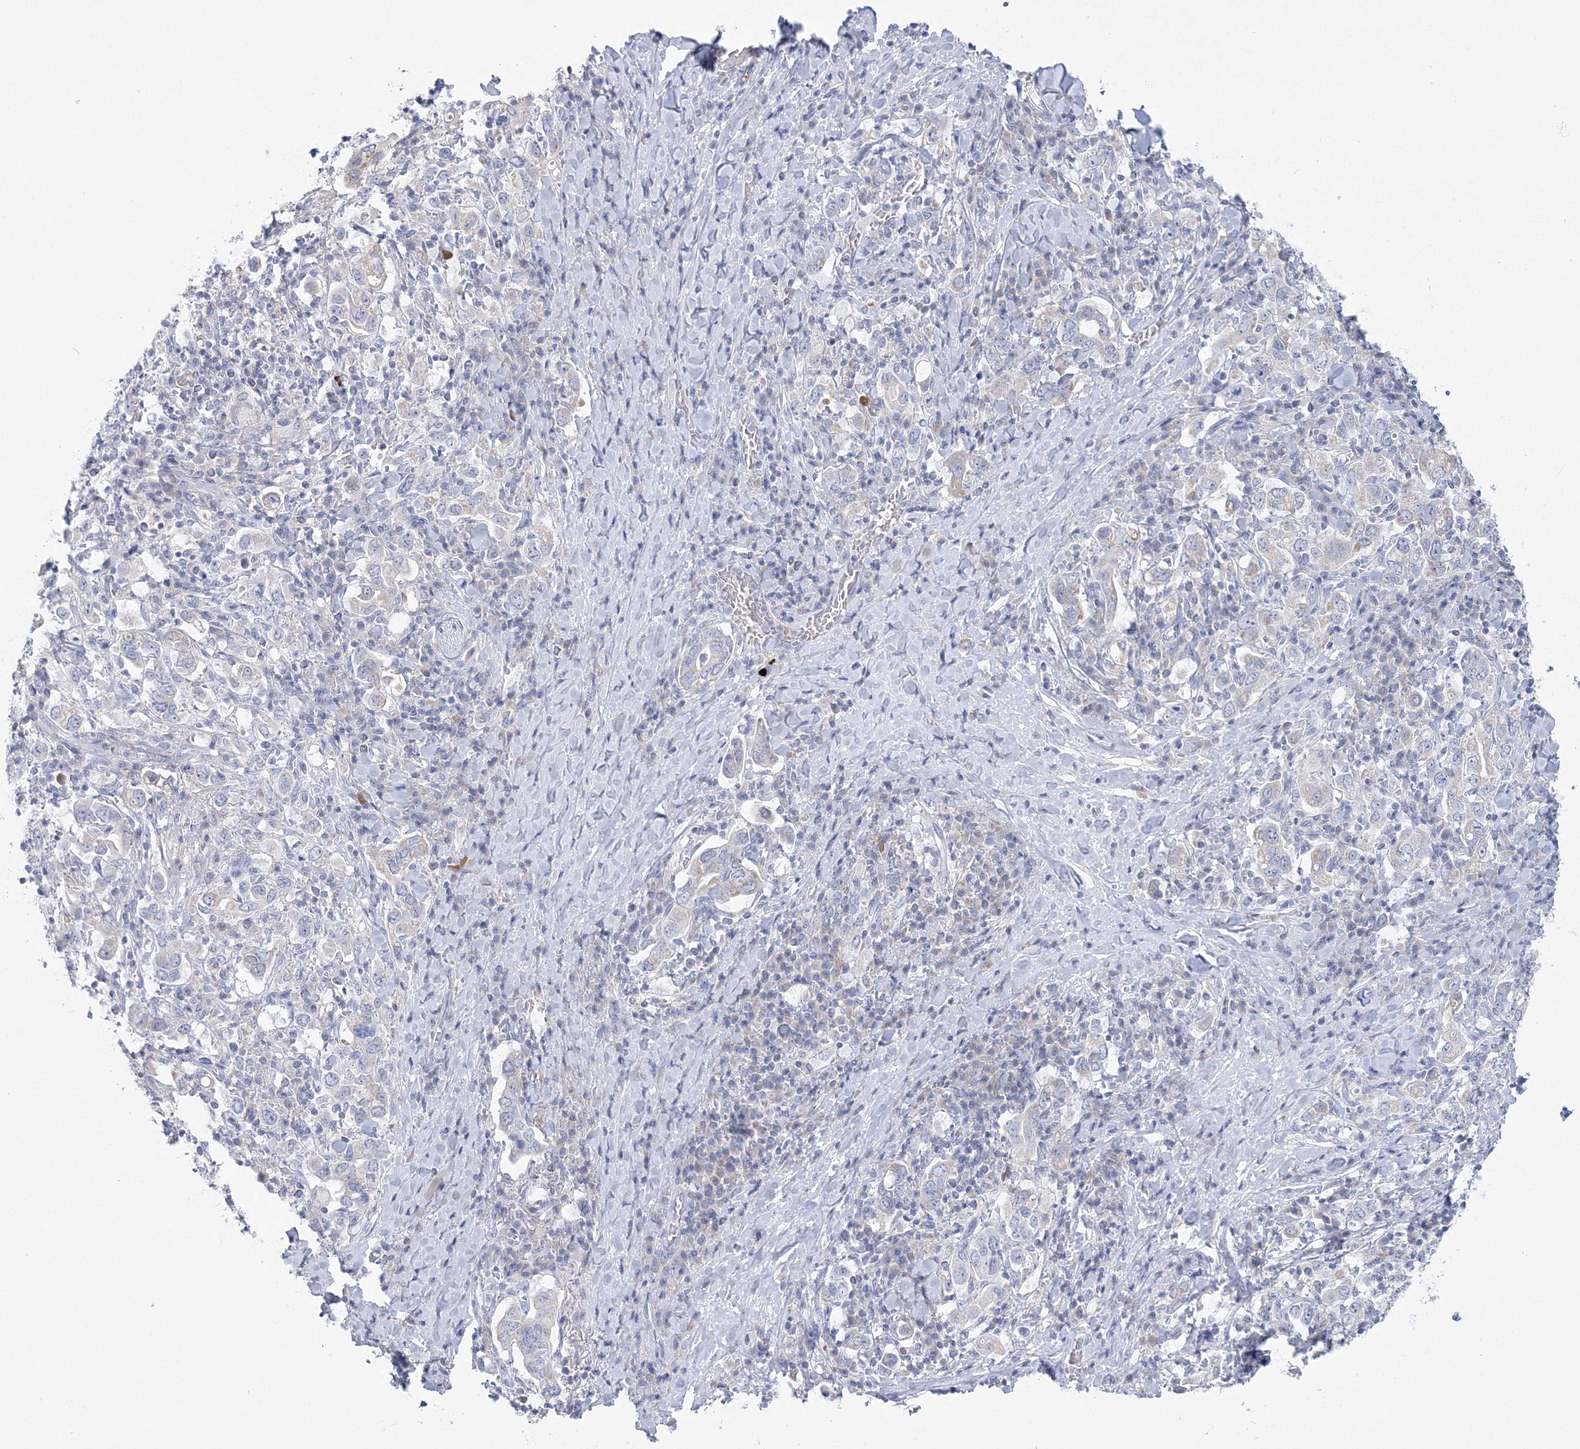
{"staining": {"intensity": "negative", "quantity": "none", "location": "none"}, "tissue": "stomach cancer", "cell_type": "Tumor cells", "image_type": "cancer", "snomed": [{"axis": "morphology", "description": "Adenocarcinoma, NOS"}, {"axis": "topography", "description": "Stomach, upper"}], "caption": "Immunohistochemical staining of human adenocarcinoma (stomach) demonstrates no significant staining in tumor cells.", "gene": "NIPAL1", "patient": {"sex": "male", "age": 62}}